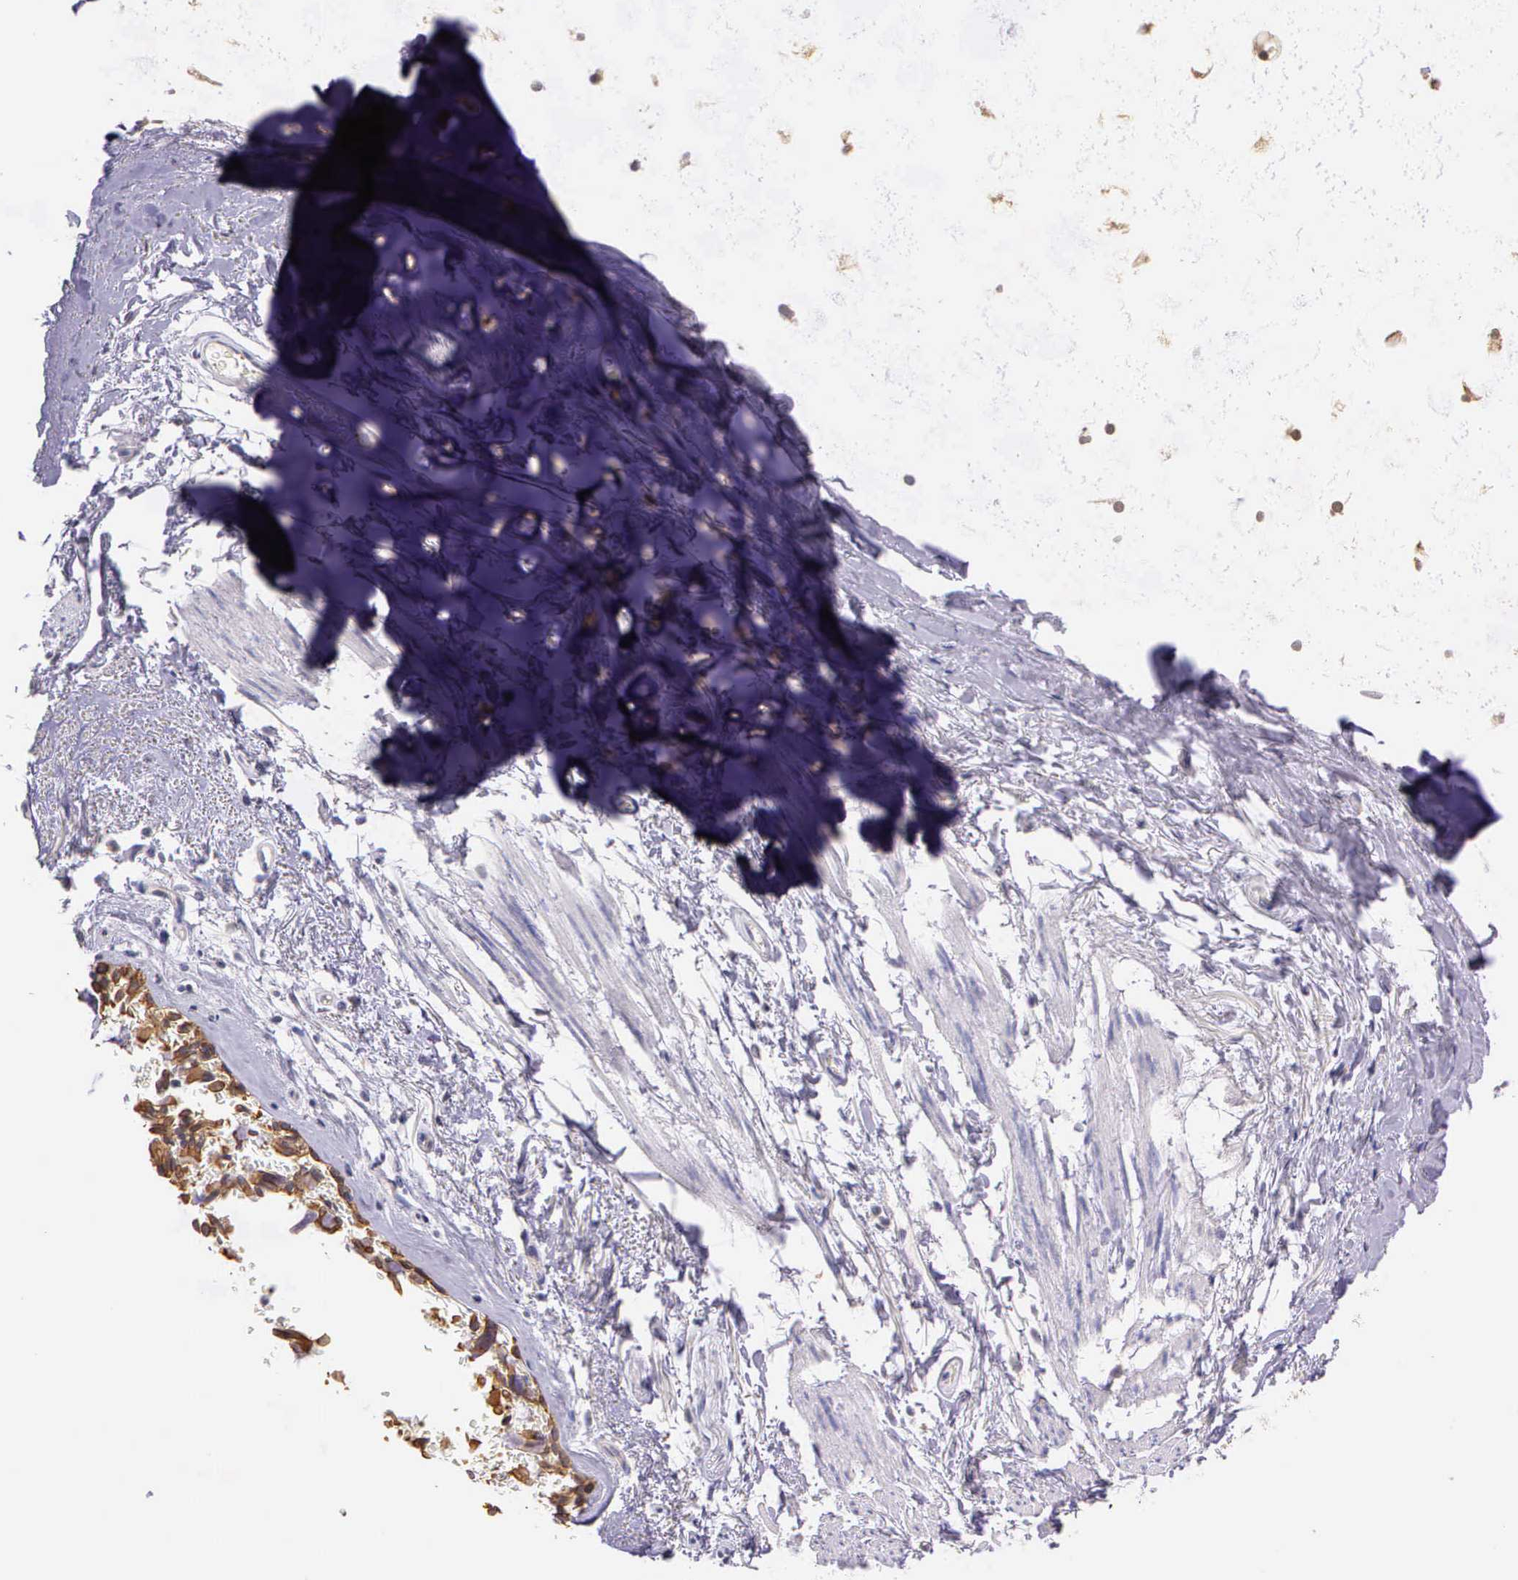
{"staining": {"intensity": "negative", "quantity": "none", "location": "none"}, "tissue": "adipose tissue", "cell_type": "Adipocytes", "image_type": "normal", "snomed": [{"axis": "morphology", "description": "Normal tissue, NOS"}, {"axis": "topography", "description": "Cartilage tissue"}, {"axis": "topography", "description": "Lung"}], "caption": "DAB immunohistochemical staining of benign adipose tissue shows no significant positivity in adipocytes.", "gene": "IGBP1P2", "patient": {"sex": "male", "age": 65}}